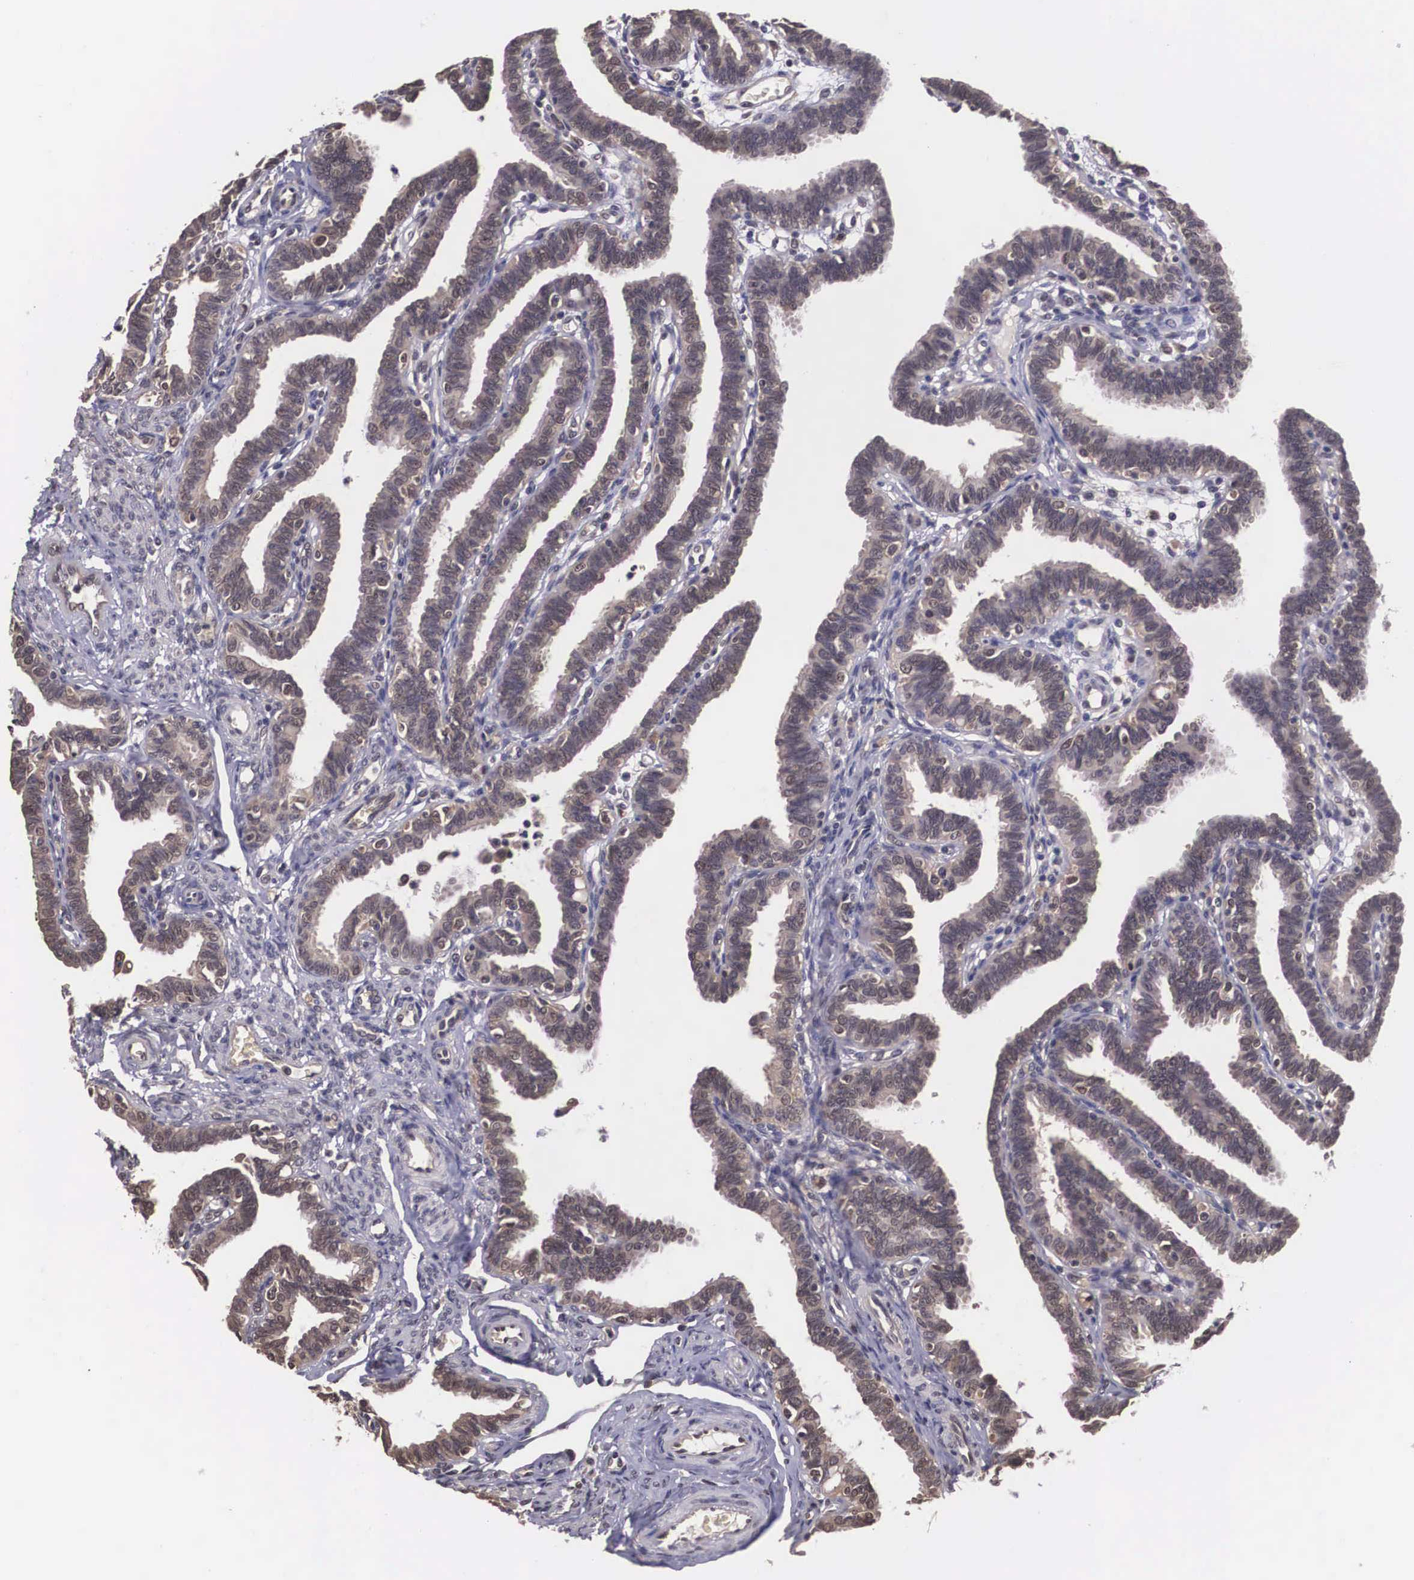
{"staining": {"intensity": "weak", "quantity": ">75%", "location": "cytoplasmic/membranous"}, "tissue": "fallopian tube", "cell_type": "Glandular cells", "image_type": "normal", "snomed": [{"axis": "morphology", "description": "Normal tissue, NOS"}, {"axis": "topography", "description": "Fallopian tube"}], "caption": "DAB immunohistochemical staining of benign human fallopian tube reveals weak cytoplasmic/membranous protein staining in approximately >75% of glandular cells.", "gene": "VASH1", "patient": {"sex": "female", "age": 41}}